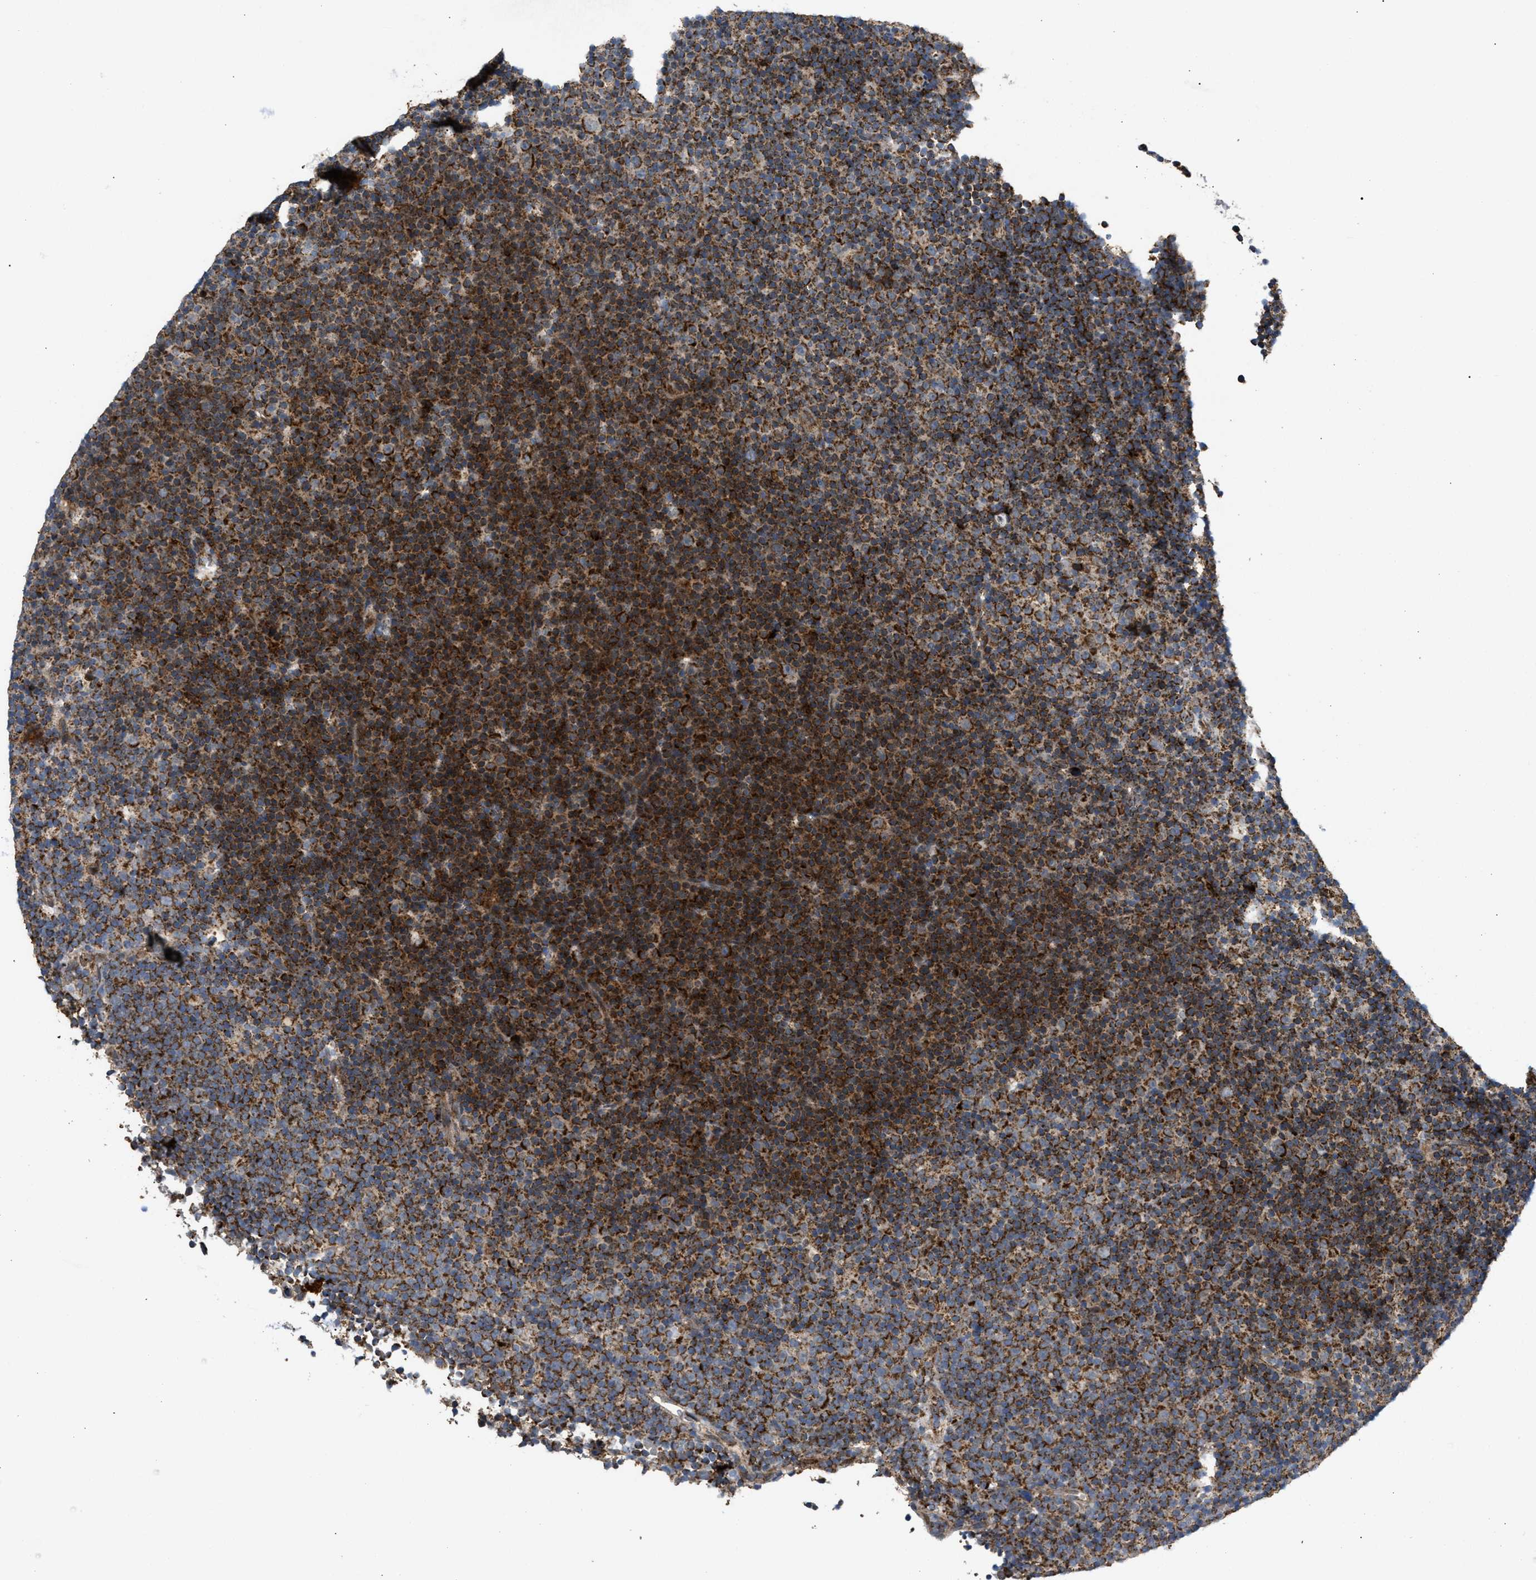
{"staining": {"intensity": "strong", "quantity": ">75%", "location": "cytoplasmic/membranous"}, "tissue": "lymphoma", "cell_type": "Tumor cells", "image_type": "cancer", "snomed": [{"axis": "morphology", "description": "Malignant lymphoma, non-Hodgkin's type, Low grade"}, {"axis": "topography", "description": "Lymph node"}], "caption": "This image exhibits immunohistochemistry (IHC) staining of lymphoma, with high strong cytoplasmic/membranous staining in approximately >75% of tumor cells.", "gene": "TACO1", "patient": {"sex": "female", "age": 67}}